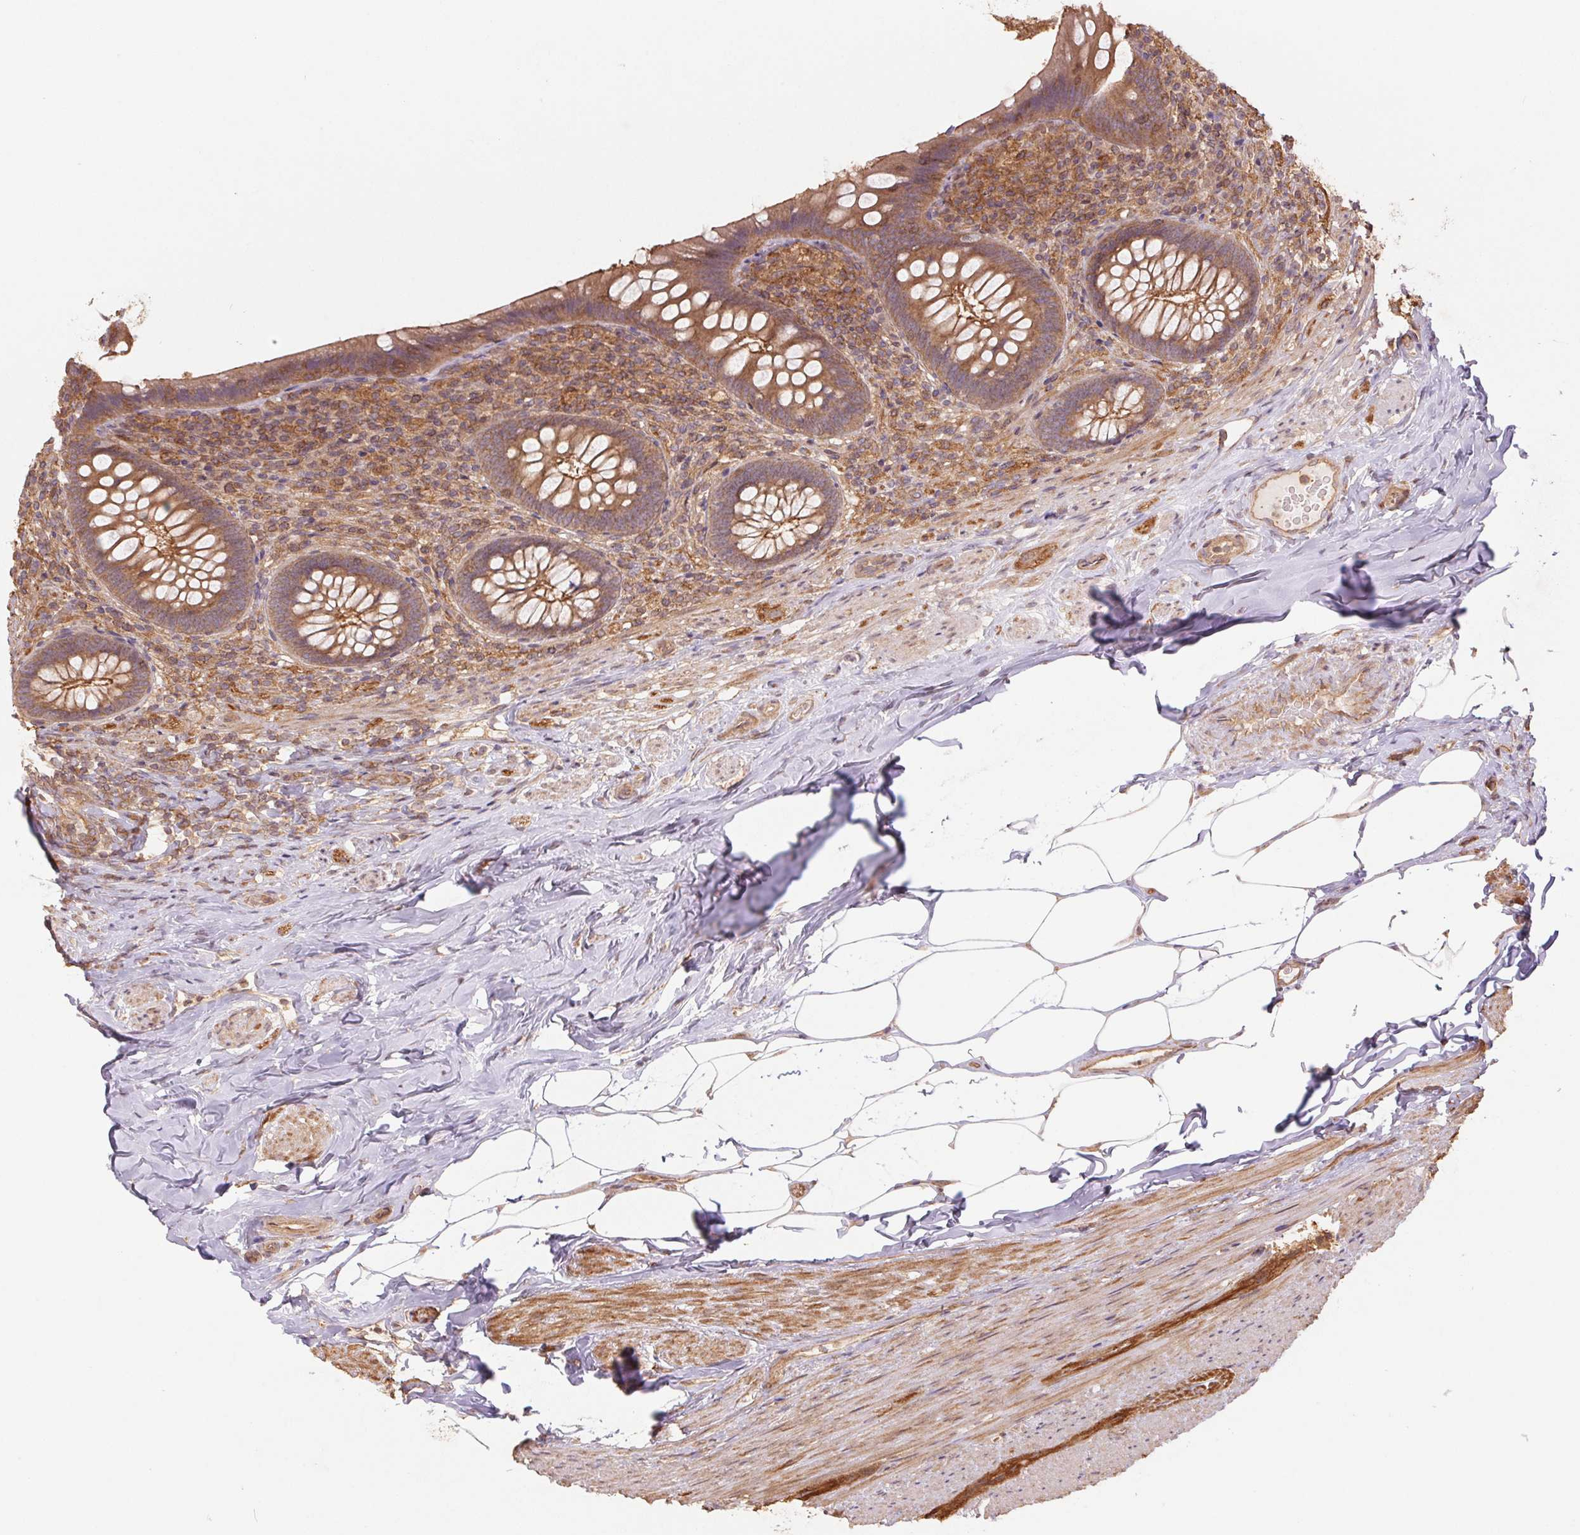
{"staining": {"intensity": "moderate", "quantity": ">75%", "location": "cytoplasmic/membranous"}, "tissue": "appendix", "cell_type": "Glandular cells", "image_type": "normal", "snomed": [{"axis": "morphology", "description": "Normal tissue, NOS"}, {"axis": "topography", "description": "Appendix"}], "caption": "Moderate cytoplasmic/membranous protein expression is appreciated in about >75% of glandular cells in appendix.", "gene": "TUBA1A", "patient": {"sex": "male", "age": 47}}